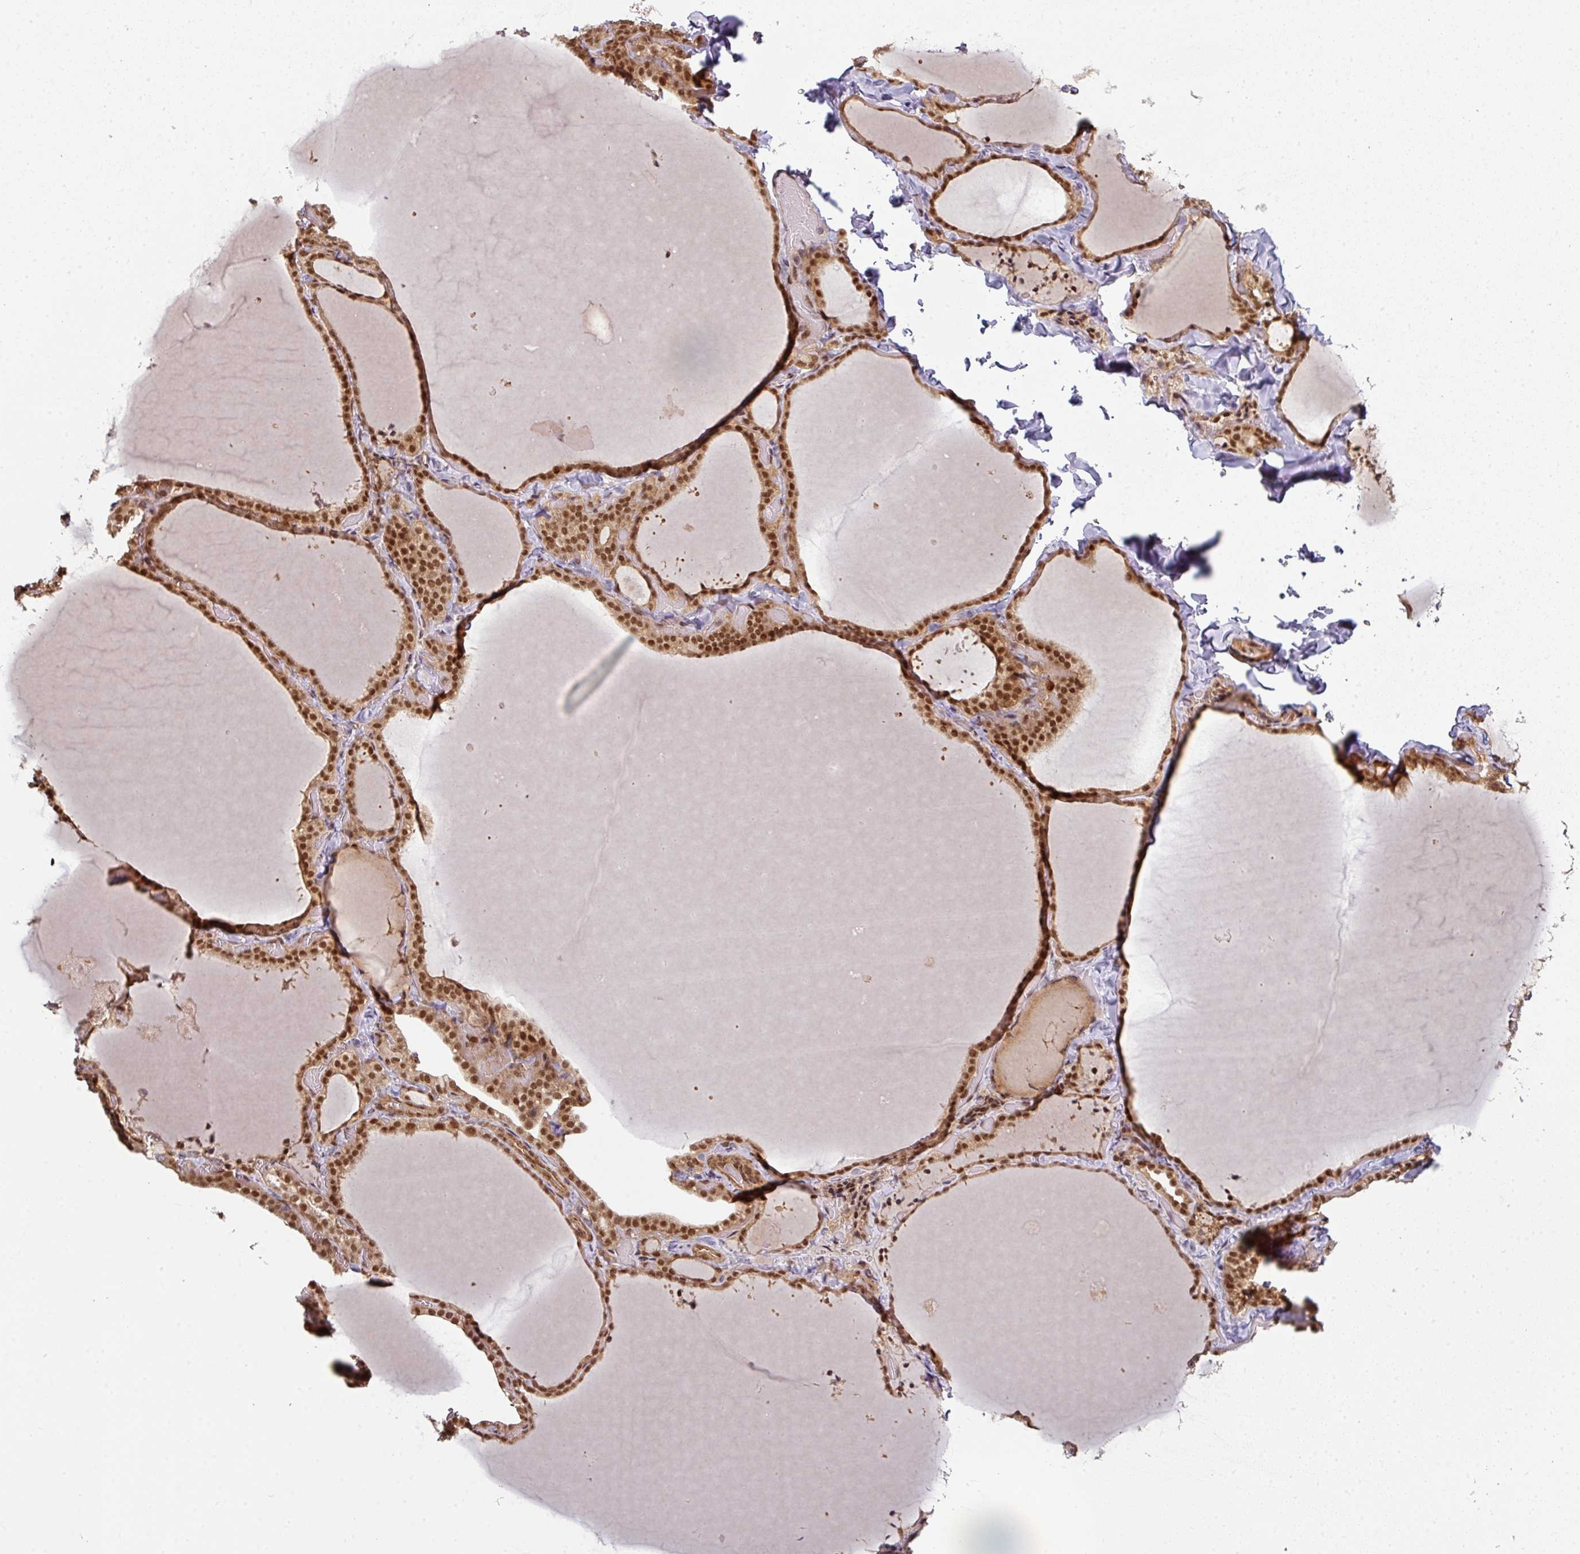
{"staining": {"intensity": "strong", "quantity": ">75%", "location": "nuclear"}, "tissue": "thyroid gland", "cell_type": "Glandular cells", "image_type": "normal", "snomed": [{"axis": "morphology", "description": "Normal tissue, NOS"}, {"axis": "topography", "description": "Thyroid gland"}], "caption": "Immunohistochemical staining of normal thyroid gland demonstrates strong nuclear protein expression in approximately >75% of glandular cells. (DAB (3,3'-diaminobenzidine) IHC with brightfield microscopy, high magnification).", "gene": "SIK3", "patient": {"sex": "female", "age": 22}}